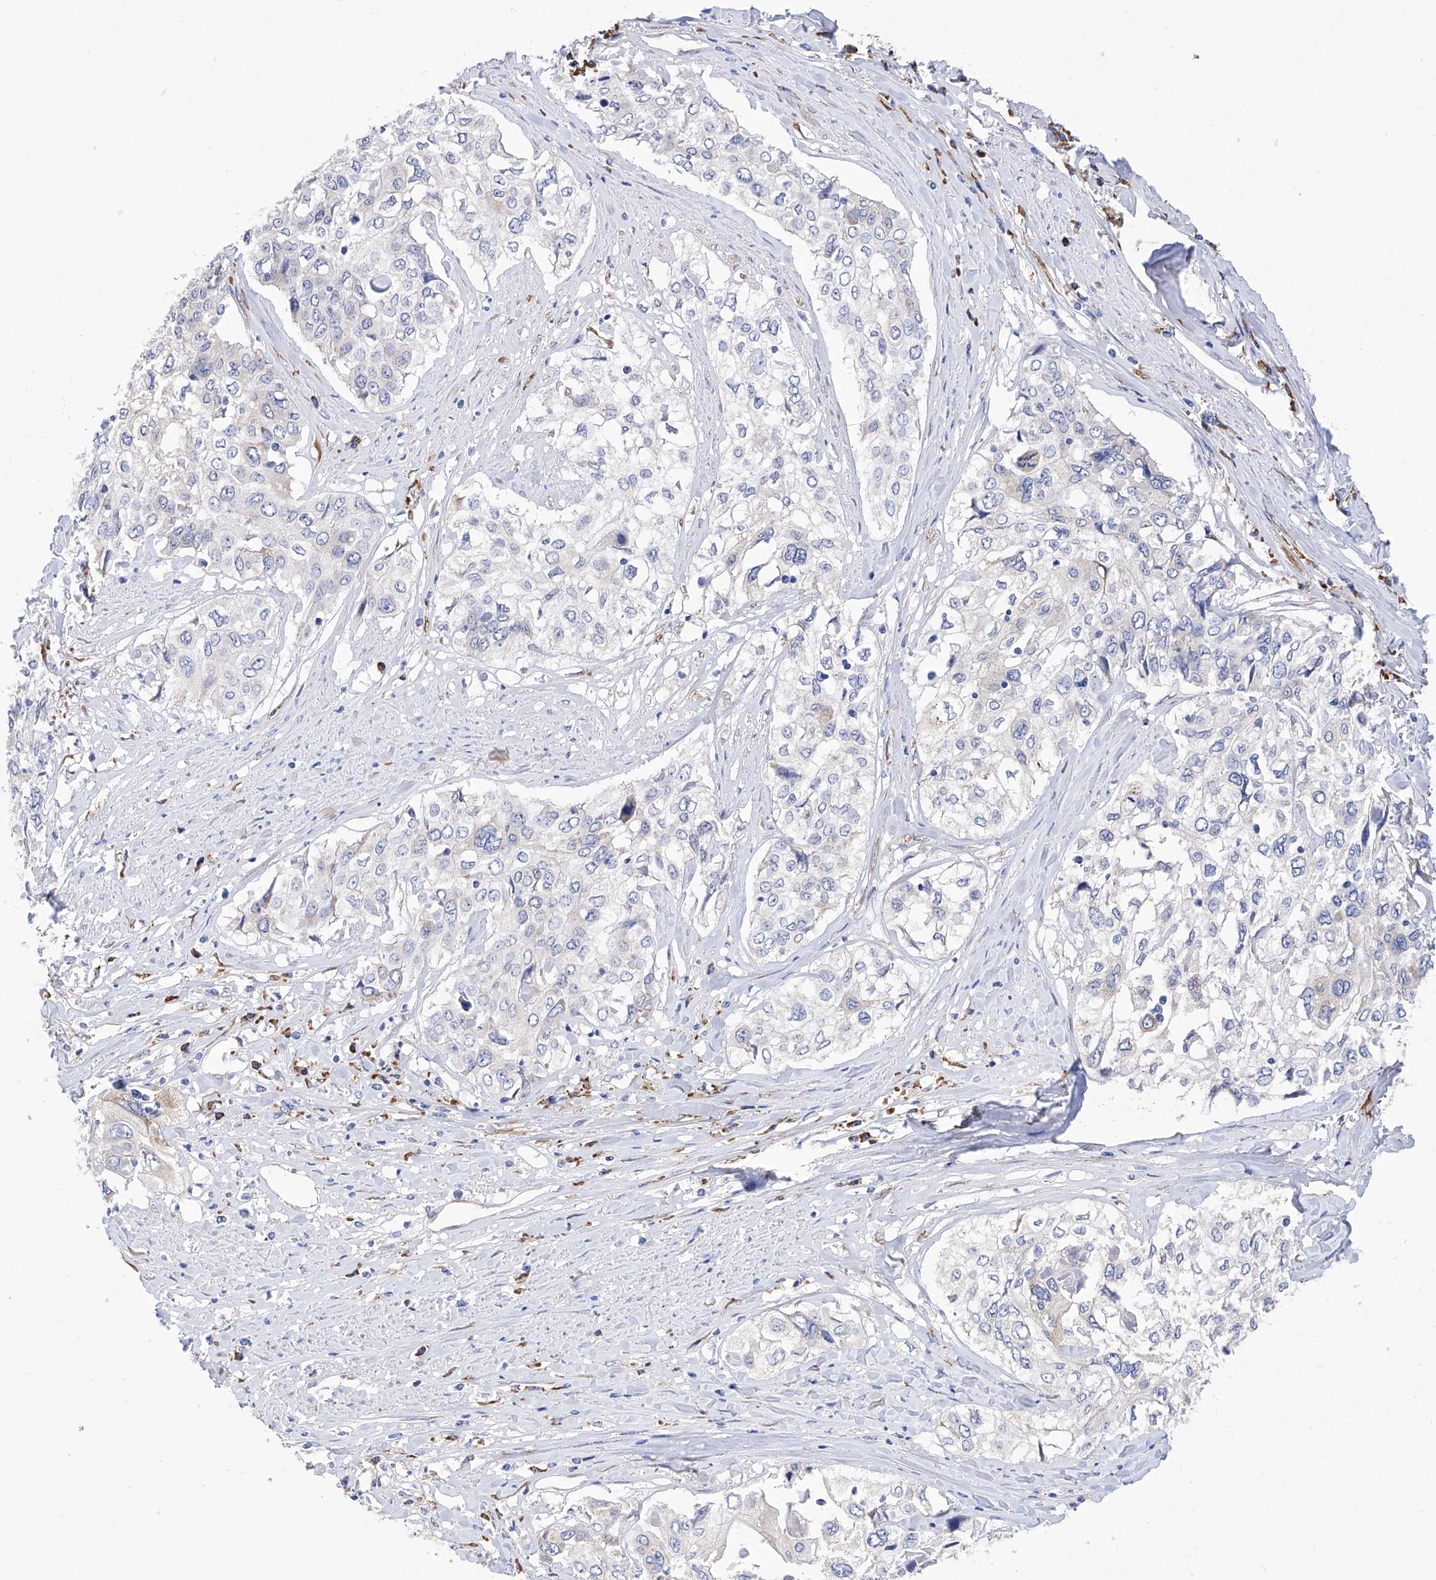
{"staining": {"intensity": "negative", "quantity": "none", "location": "none"}, "tissue": "cervical cancer", "cell_type": "Tumor cells", "image_type": "cancer", "snomed": [{"axis": "morphology", "description": "Squamous cell carcinoma, NOS"}, {"axis": "topography", "description": "Cervix"}], "caption": "Human cervical cancer (squamous cell carcinoma) stained for a protein using IHC reveals no staining in tumor cells.", "gene": "PDIA5", "patient": {"sex": "female", "age": 31}}